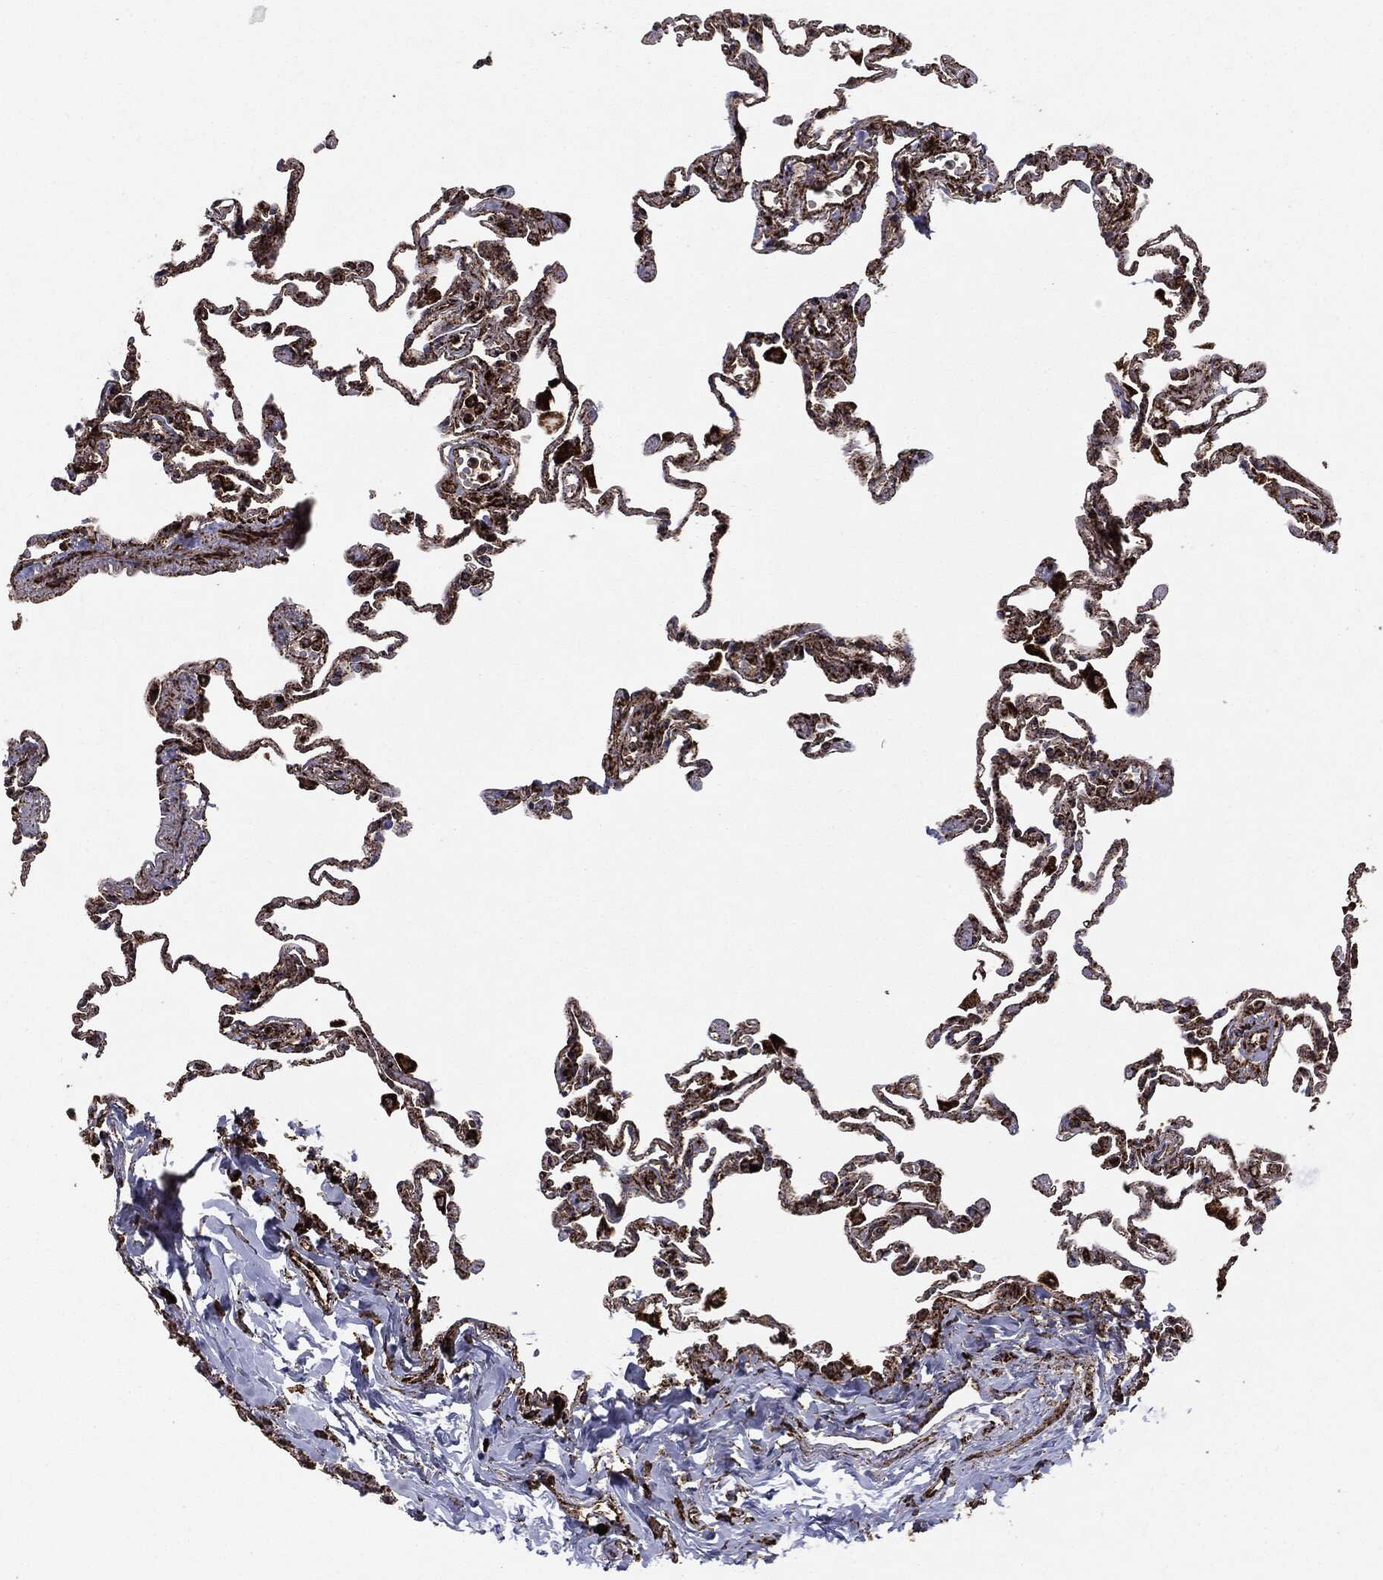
{"staining": {"intensity": "moderate", "quantity": ">75%", "location": "cytoplasmic/membranous"}, "tissue": "lung", "cell_type": "Alveolar cells", "image_type": "normal", "snomed": [{"axis": "morphology", "description": "Normal tissue, NOS"}, {"axis": "topography", "description": "Lung"}], "caption": "Immunohistochemistry of benign lung shows medium levels of moderate cytoplasmic/membranous staining in about >75% of alveolar cells.", "gene": "MAP2K1", "patient": {"sex": "female", "age": 57}}